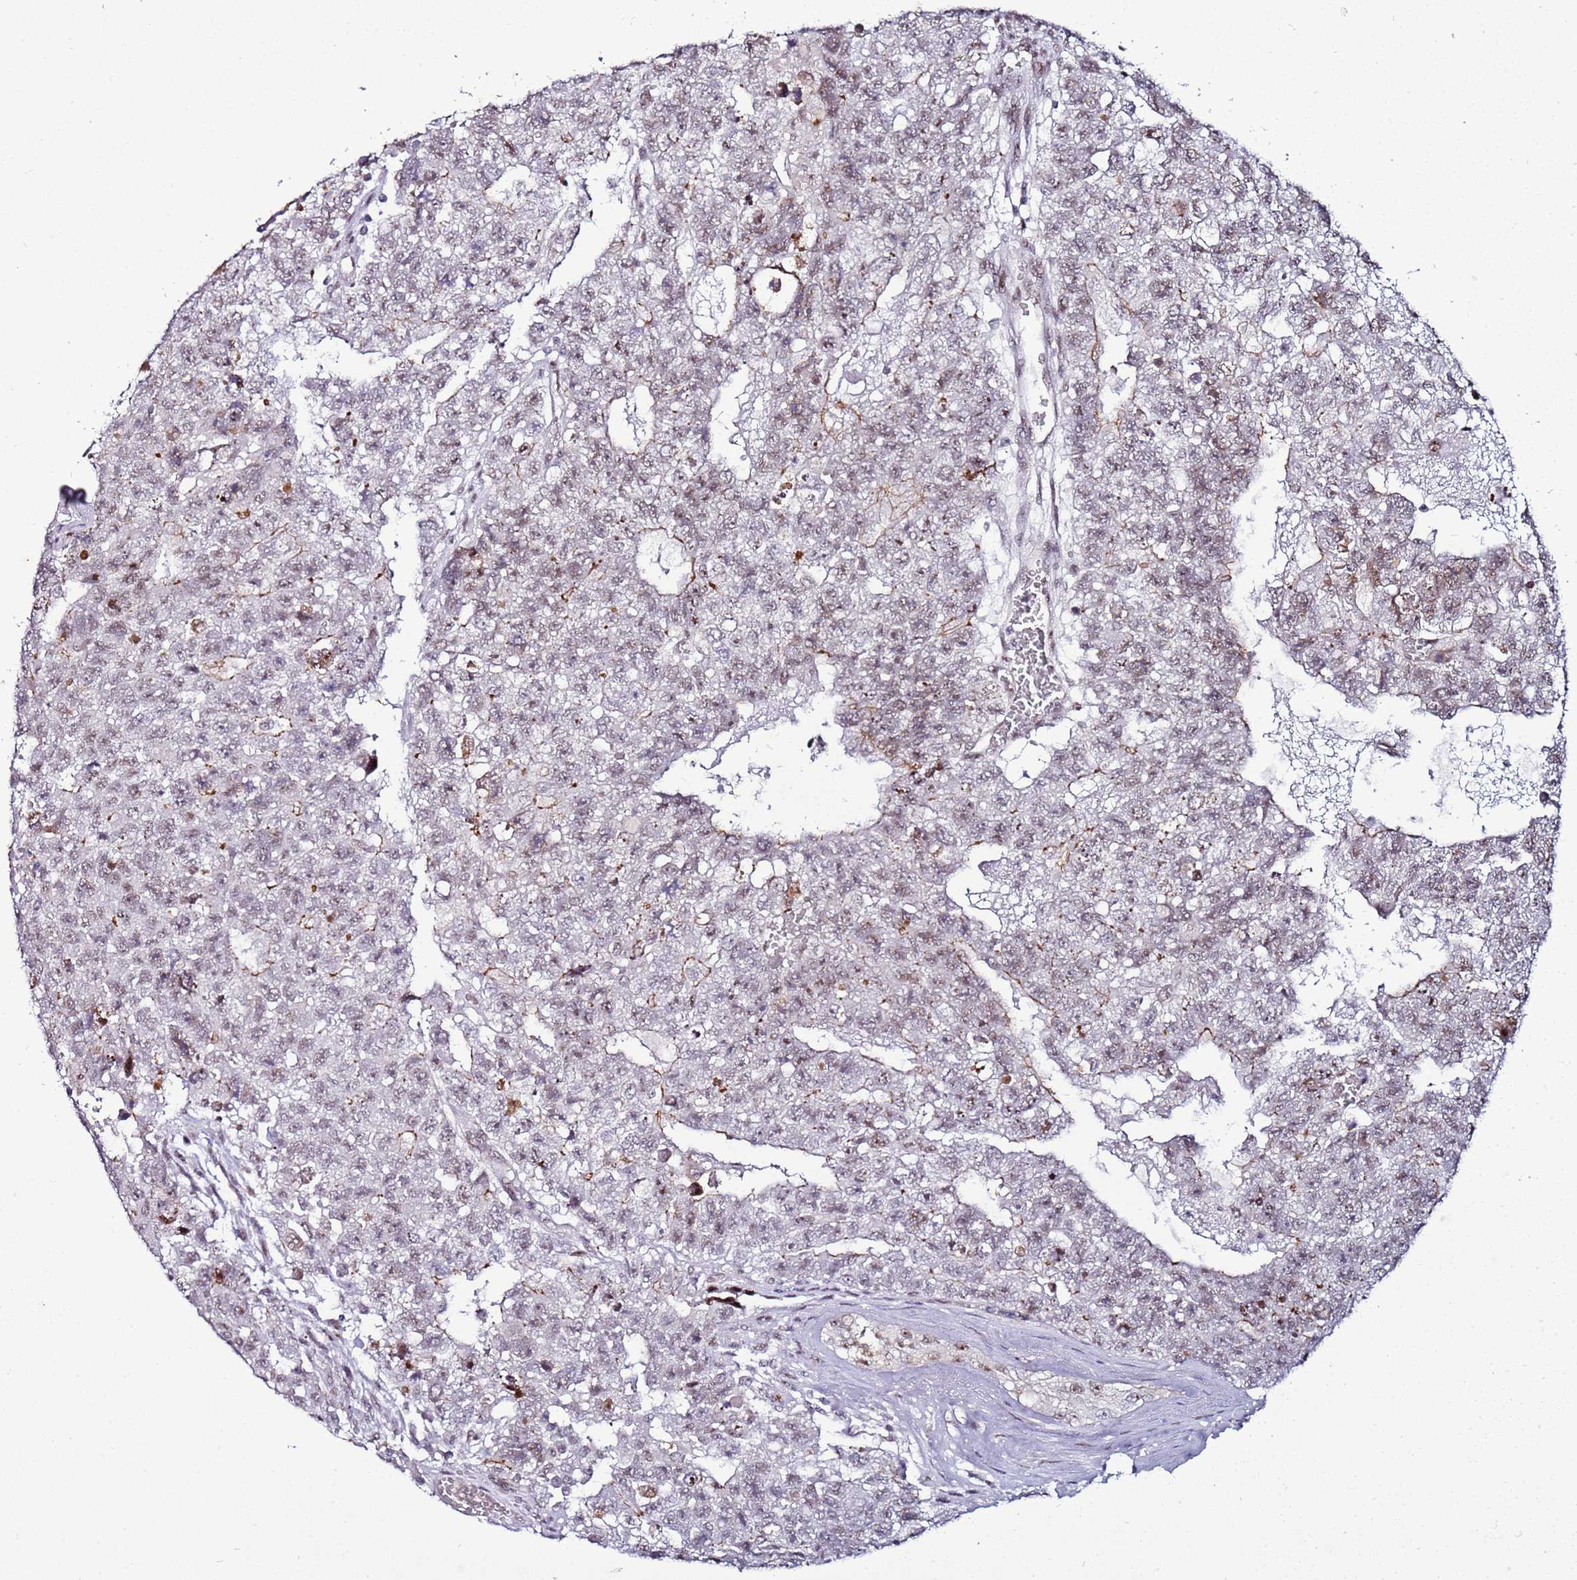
{"staining": {"intensity": "weak", "quantity": "<25%", "location": "cytoplasmic/membranous,nuclear"}, "tissue": "testis cancer", "cell_type": "Tumor cells", "image_type": "cancer", "snomed": [{"axis": "morphology", "description": "Carcinoma, Embryonal, NOS"}, {"axis": "topography", "description": "Testis"}], "caption": "DAB immunohistochemical staining of human testis cancer exhibits no significant positivity in tumor cells.", "gene": "PSMA7", "patient": {"sex": "male", "age": 26}}